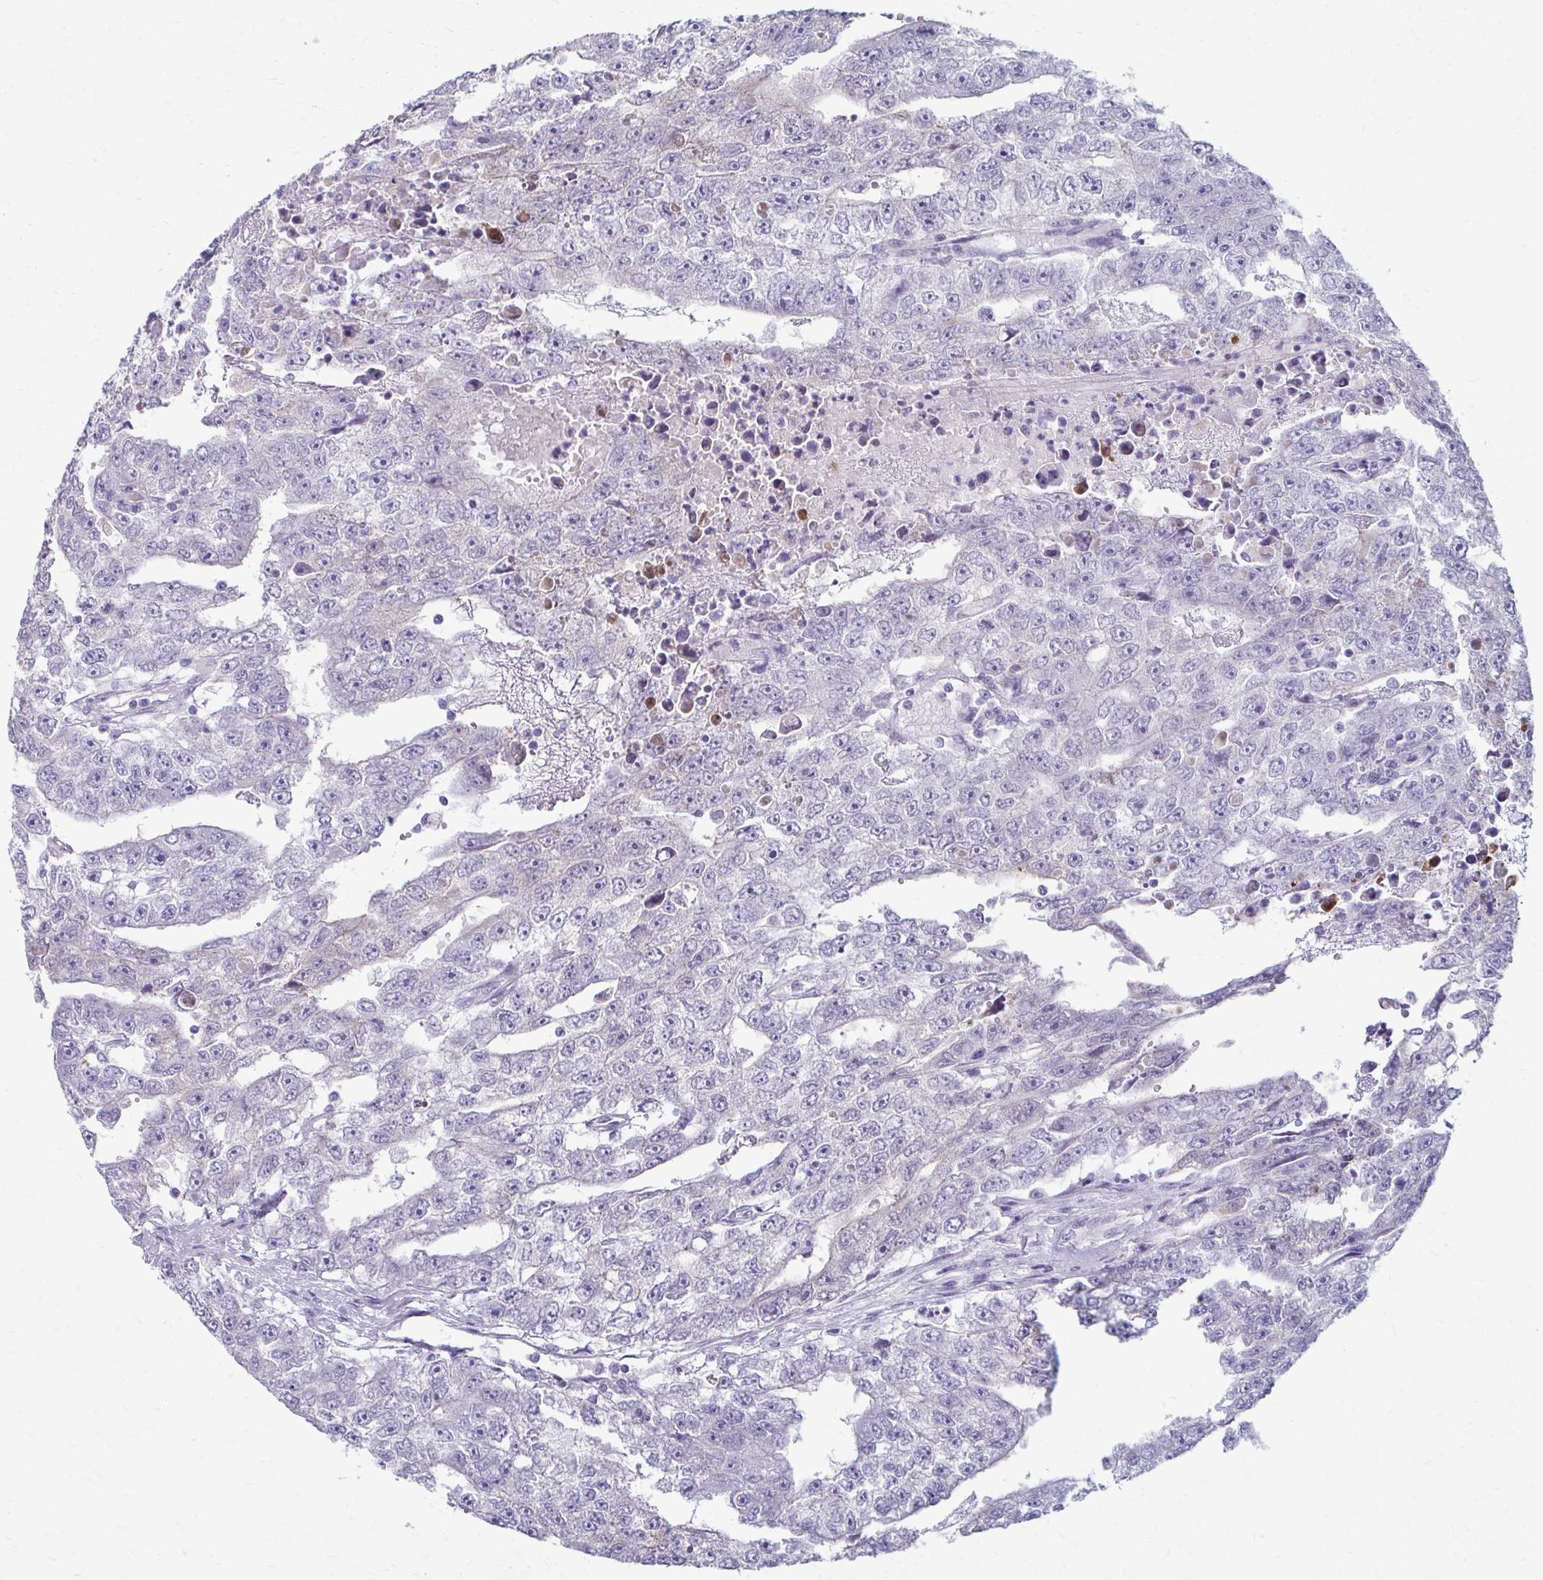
{"staining": {"intensity": "negative", "quantity": "none", "location": "none"}, "tissue": "testis cancer", "cell_type": "Tumor cells", "image_type": "cancer", "snomed": [{"axis": "morphology", "description": "Carcinoma, Embryonal, NOS"}, {"axis": "topography", "description": "Testis"}], "caption": "This is an immunohistochemistry (IHC) photomicrograph of human testis cancer. There is no positivity in tumor cells.", "gene": "LDLRAP1", "patient": {"sex": "male", "age": 20}}